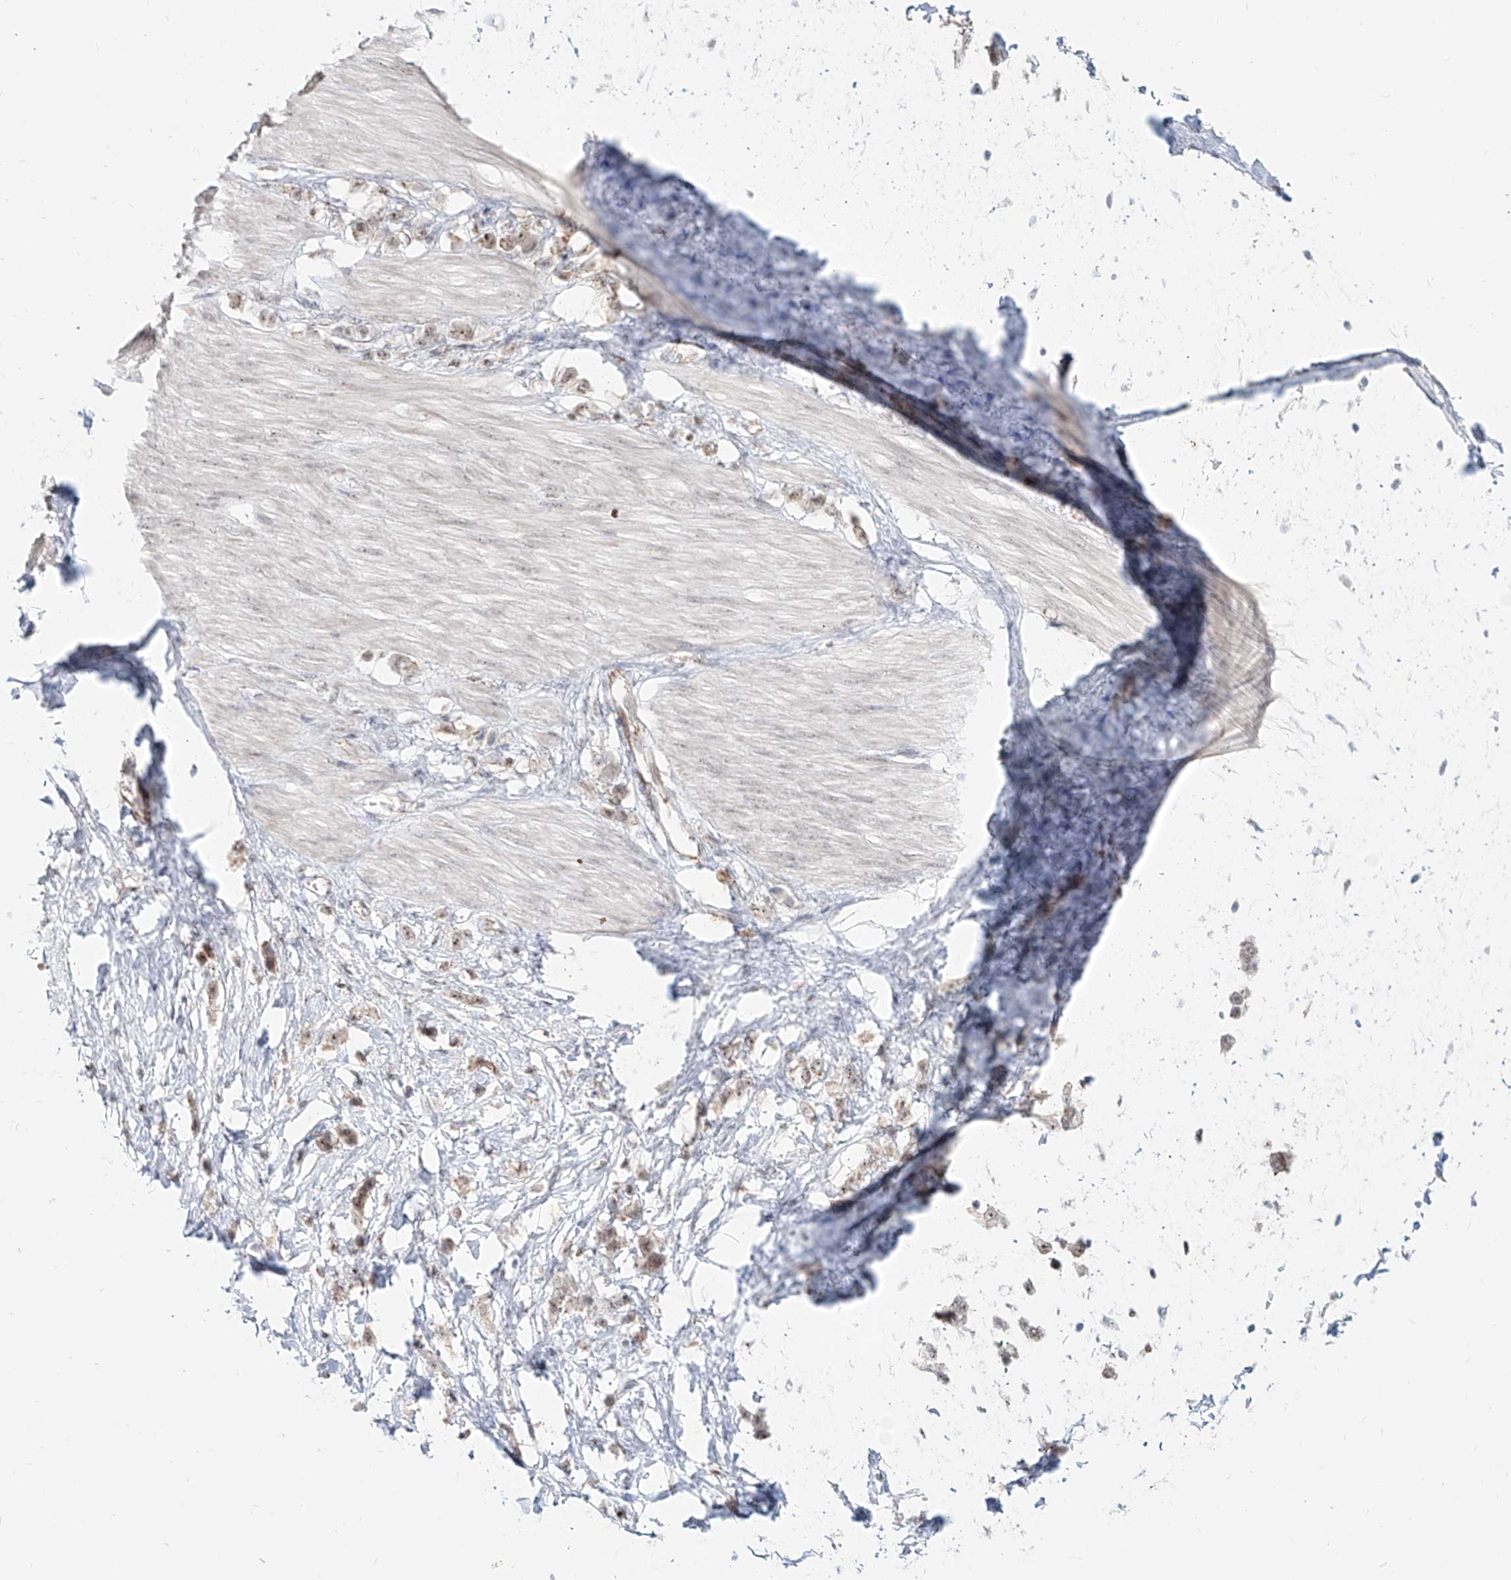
{"staining": {"intensity": "moderate", "quantity": "25%-75%", "location": "cytoplasmic/membranous,nuclear"}, "tissue": "stomach cancer", "cell_type": "Tumor cells", "image_type": "cancer", "snomed": [{"axis": "morphology", "description": "Adenocarcinoma, NOS"}, {"axis": "topography", "description": "Stomach"}], "caption": "Tumor cells demonstrate medium levels of moderate cytoplasmic/membranous and nuclear positivity in about 25%-75% of cells in stomach cancer. The staining was performed using DAB to visualize the protein expression in brown, while the nuclei were stained in blue with hematoxylin (Magnification: 20x).", "gene": "ZNF710", "patient": {"sex": "female", "age": 65}}